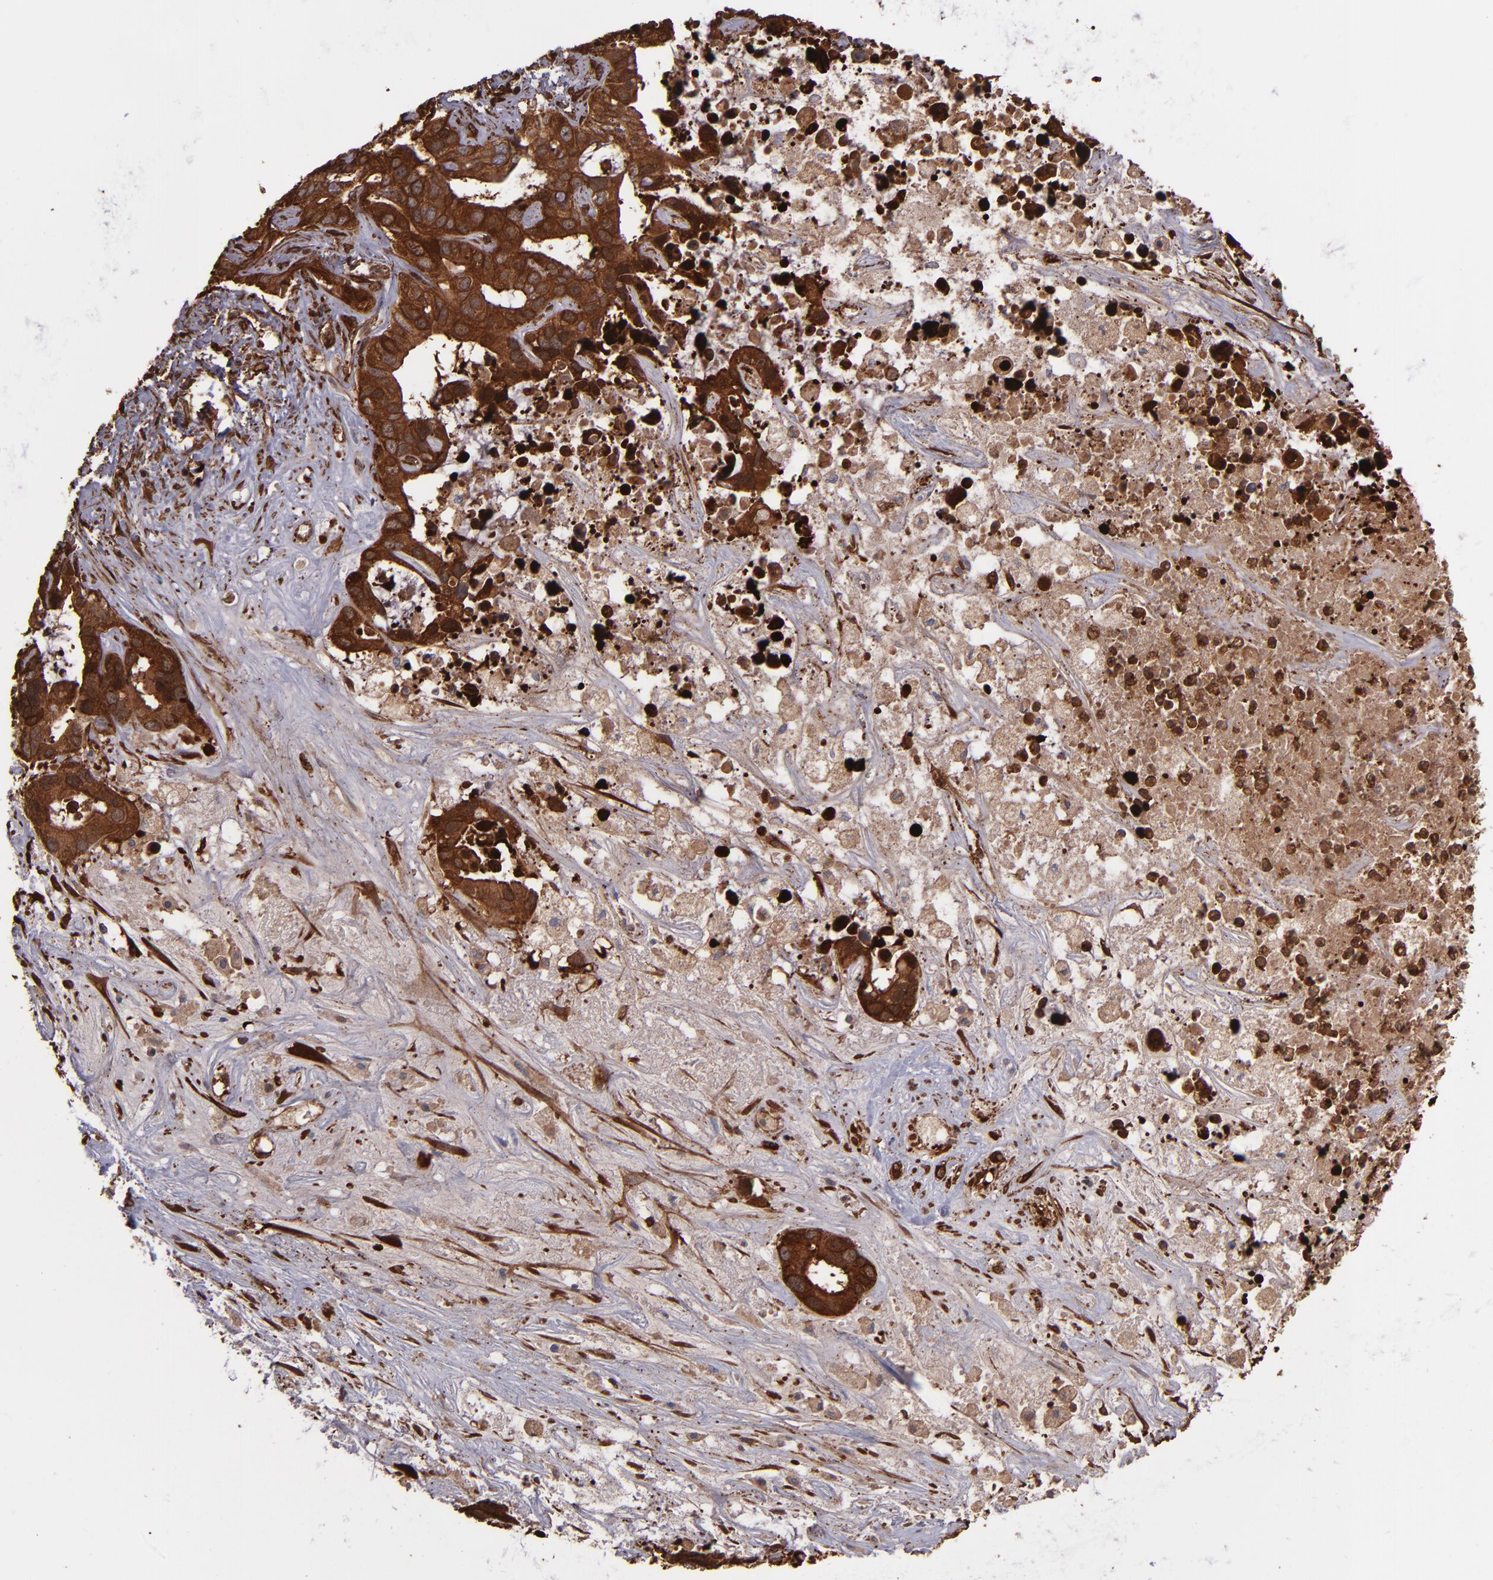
{"staining": {"intensity": "strong", "quantity": ">75%", "location": "cytoplasmic/membranous"}, "tissue": "liver cancer", "cell_type": "Tumor cells", "image_type": "cancer", "snomed": [{"axis": "morphology", "description": "Cholangiocarcinoma"}, {"axis": "topography", "description": "Liver"}], "caption": "Immunohistochemistry histopathology image of neoplastic tissue: human cholangiocarcinoma (liver) stained using immunohistochemistry (IHC) reveals high levels of strong protein expression localized specifically in the cytoplasmic/membranous of tumor cells, appearing as a cytoplasmic/membranous brown color.", "gene": "VCL", "patient": {"sex": "female", "age": 65}}